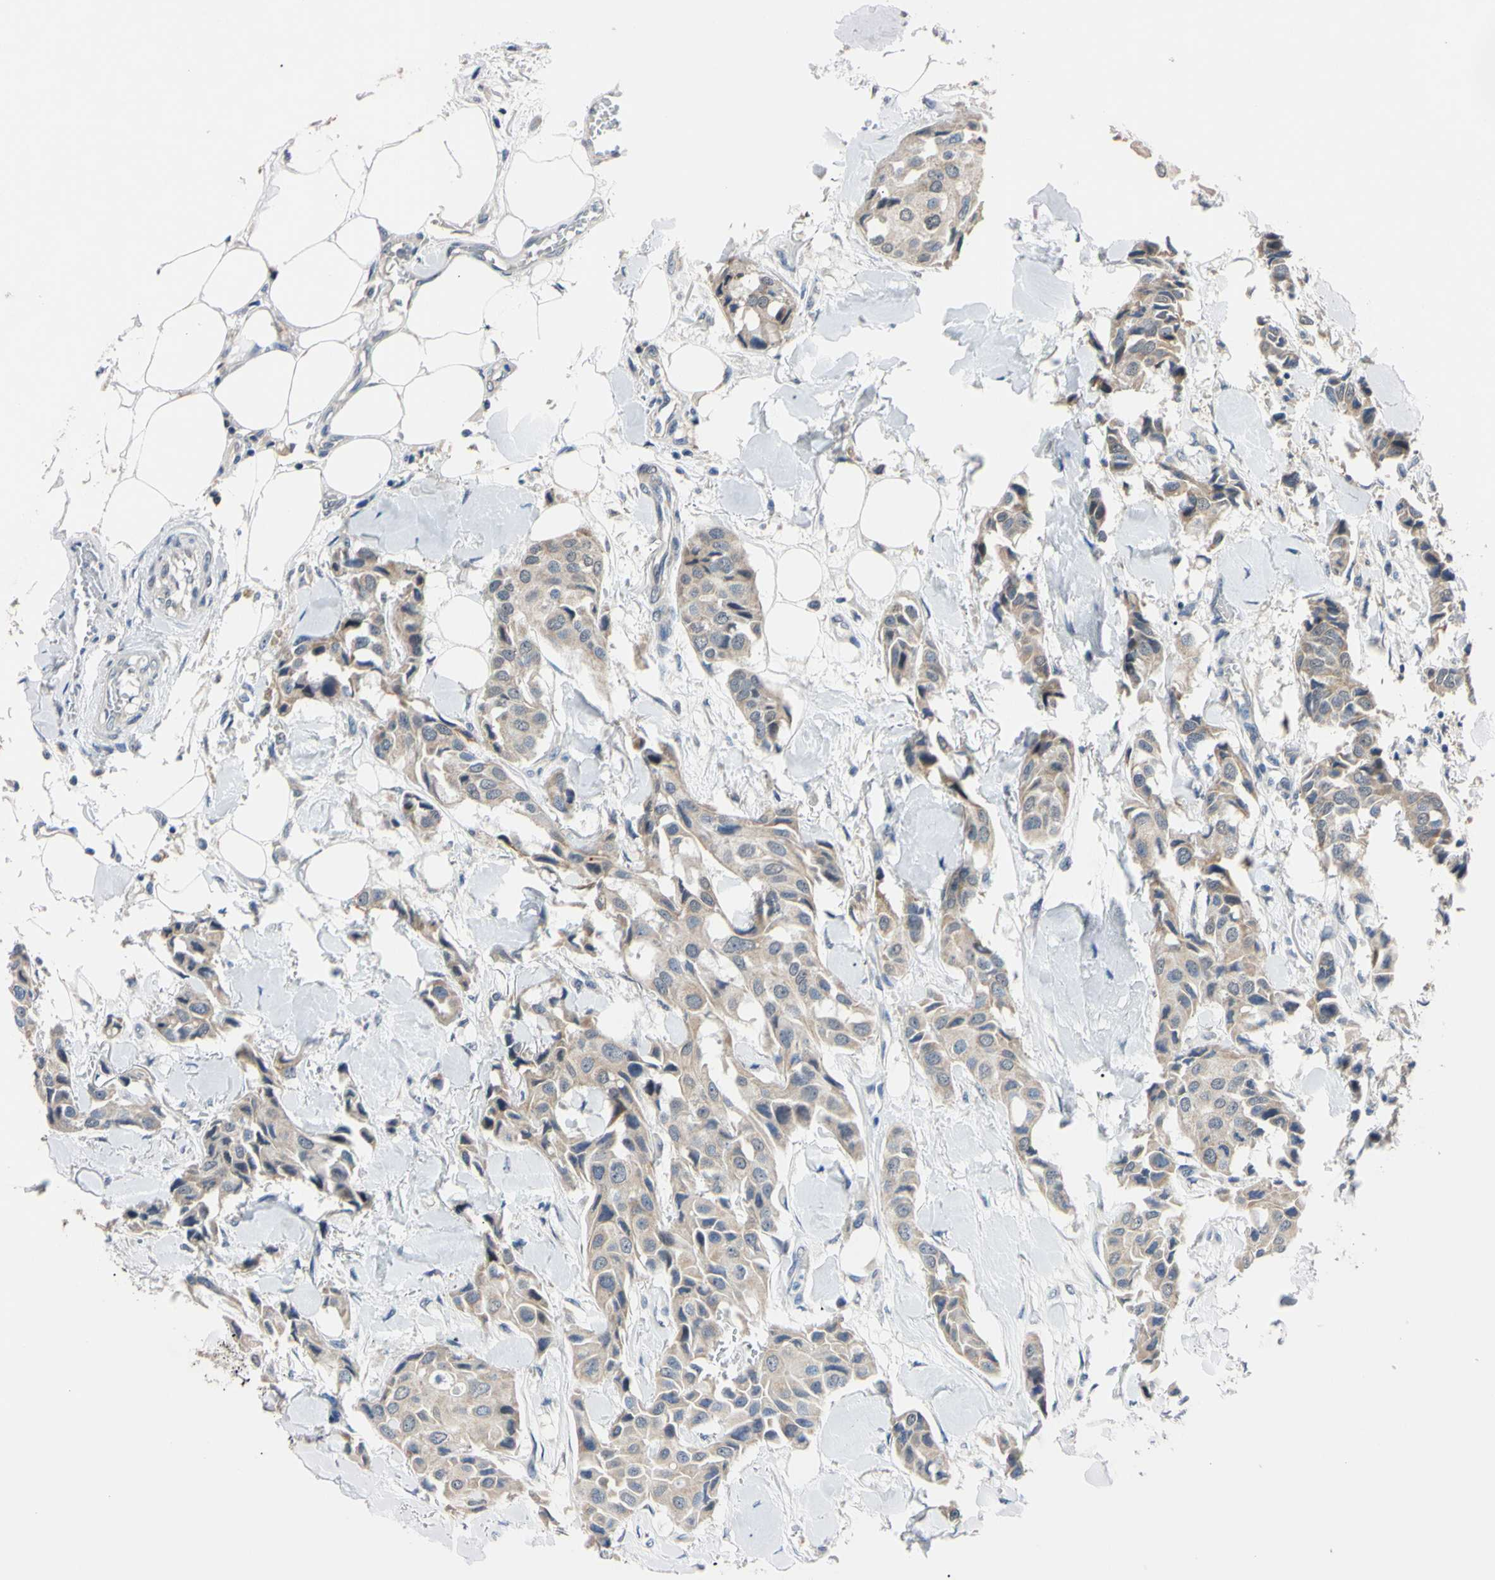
{"staining": {"intensity": "weak", "quantity": ">75%", "location": "cytoplasmic/membranous"}, "tissue": "breast cancer", "cell_type": "Tumor cells", "image_type": "cancer", "snomed": [{"axis": "morphology", "description": "Duct carcinoma"}, {"axis": "topography", "description": "Breast"}], "caption": "Breast cancer (intraductal carcinoma) tissue demonstrates weak cytoplasmic/membranous staining in approximately >75% of tumor cells, visualized by immunohistochemistry.", "gene": "PNKD", "patient": {"sex": "female", "age": 80}}